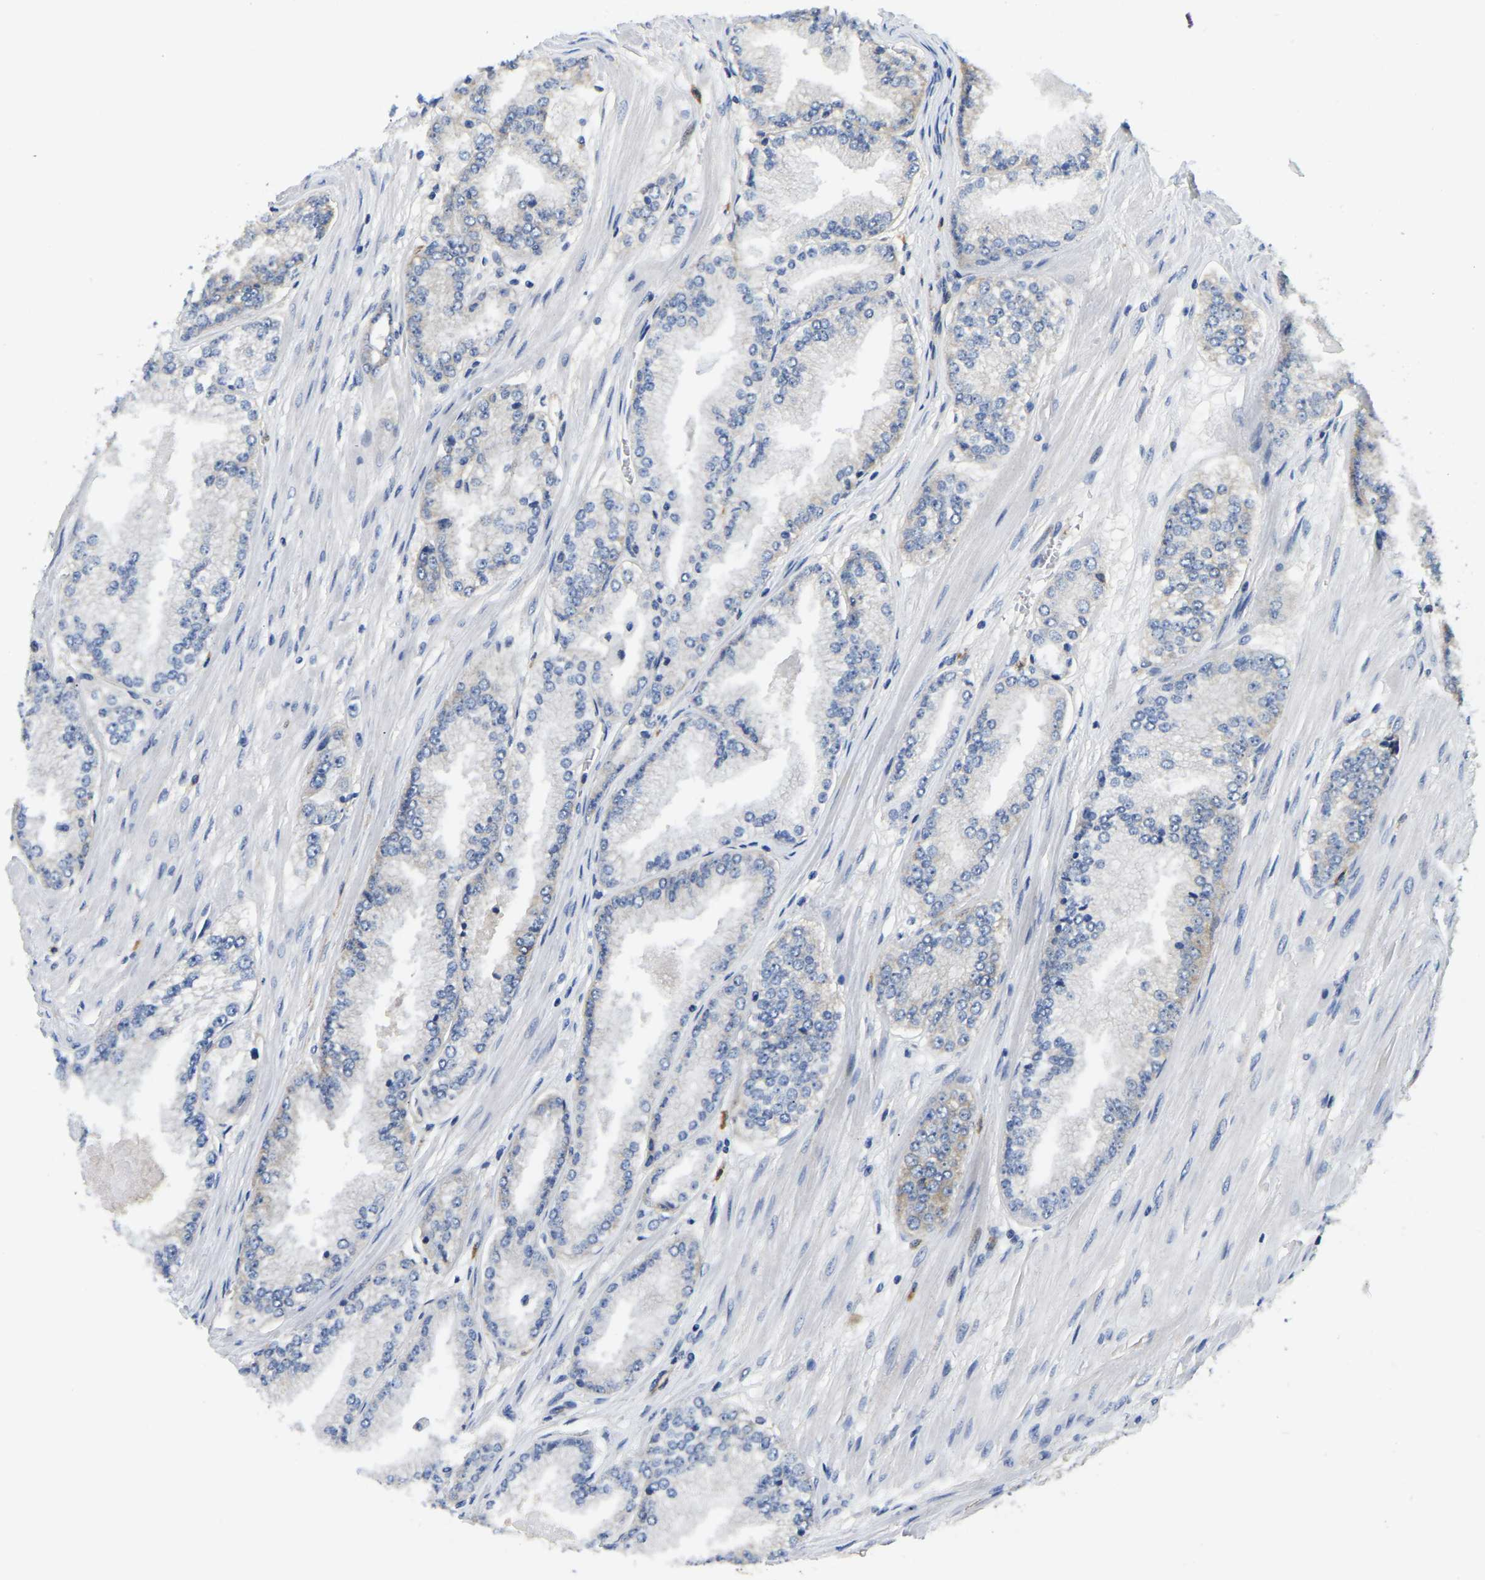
{"staining": {"intensity": "negative", "quantity": "none", "location": "none"}, "tissue": "prostate cancer", "cell_type": "Tumor cells", "image_type": "cancer", "snomed": [{"axis": "morphology", "description": "Adenocarcinoma, High grade"}, {"axis": "topography", "description": "Prostate"}], "caption": "IHC of human prostate cancer exhibits no expression in tumor cells. (DAB (3,3'-diaminobenzidine) immunohistochemistry (IHC), high magnification).", "gene": "ITGA2", "patient": {"sex": "male", "age": 61}}